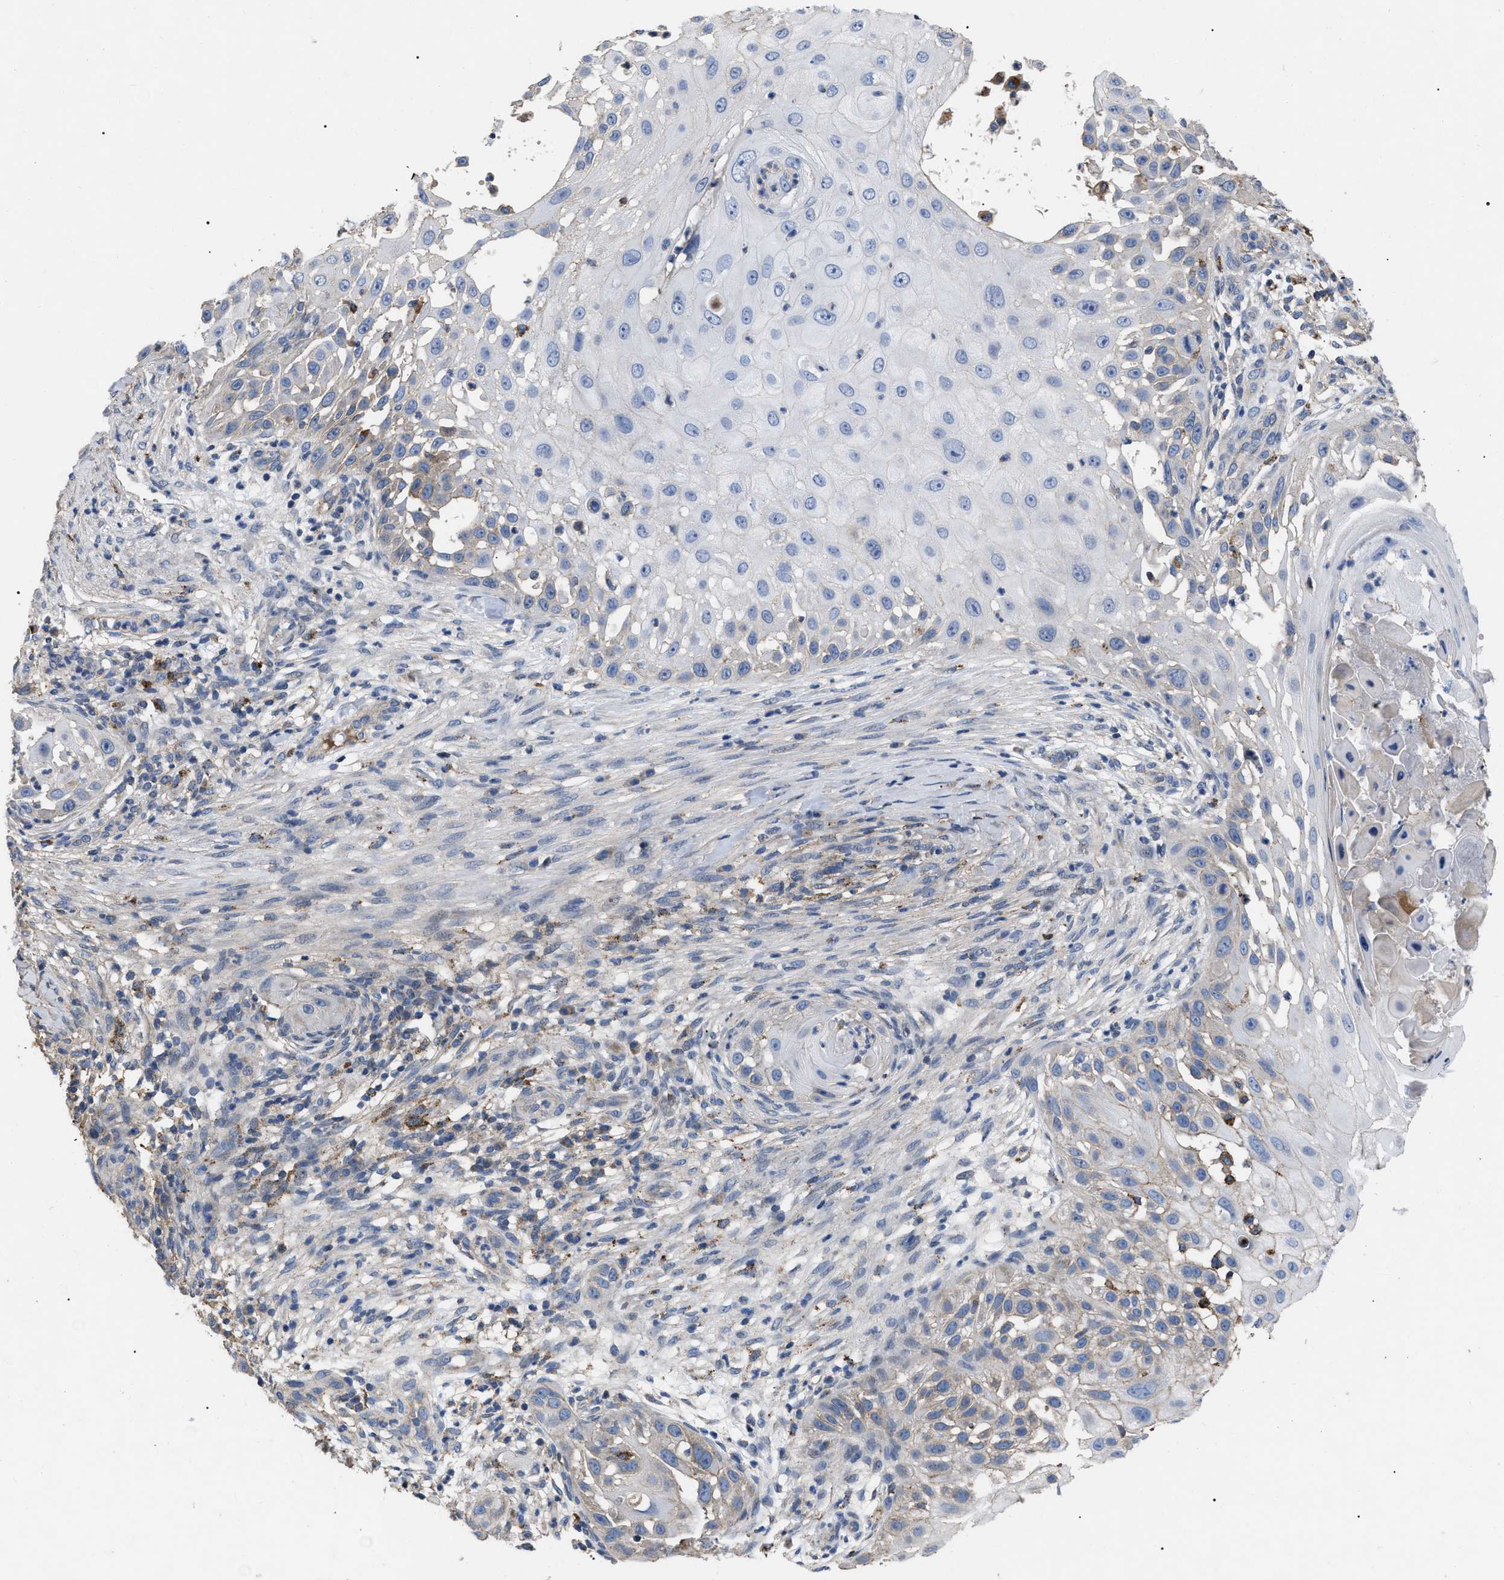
{"staining": {"intensity": "negative", "quantity": "none", "location": "none"}, "tissue": "skin cancer", "cell_type": "Tumor cells", "image_type": "cancer", "snomed": [{"axis": "morphology", "description": "Squamous cell carcinoma, NOS"}, {"axis": "topography", "description": "Skin"}], "caption": "Skin squamous cell carcinoma was stained to show a protein in brown. There is no significant expression in tumor cells.", "gene": "FAM171A2", "patient": {"sex": "female", "age": 44}}